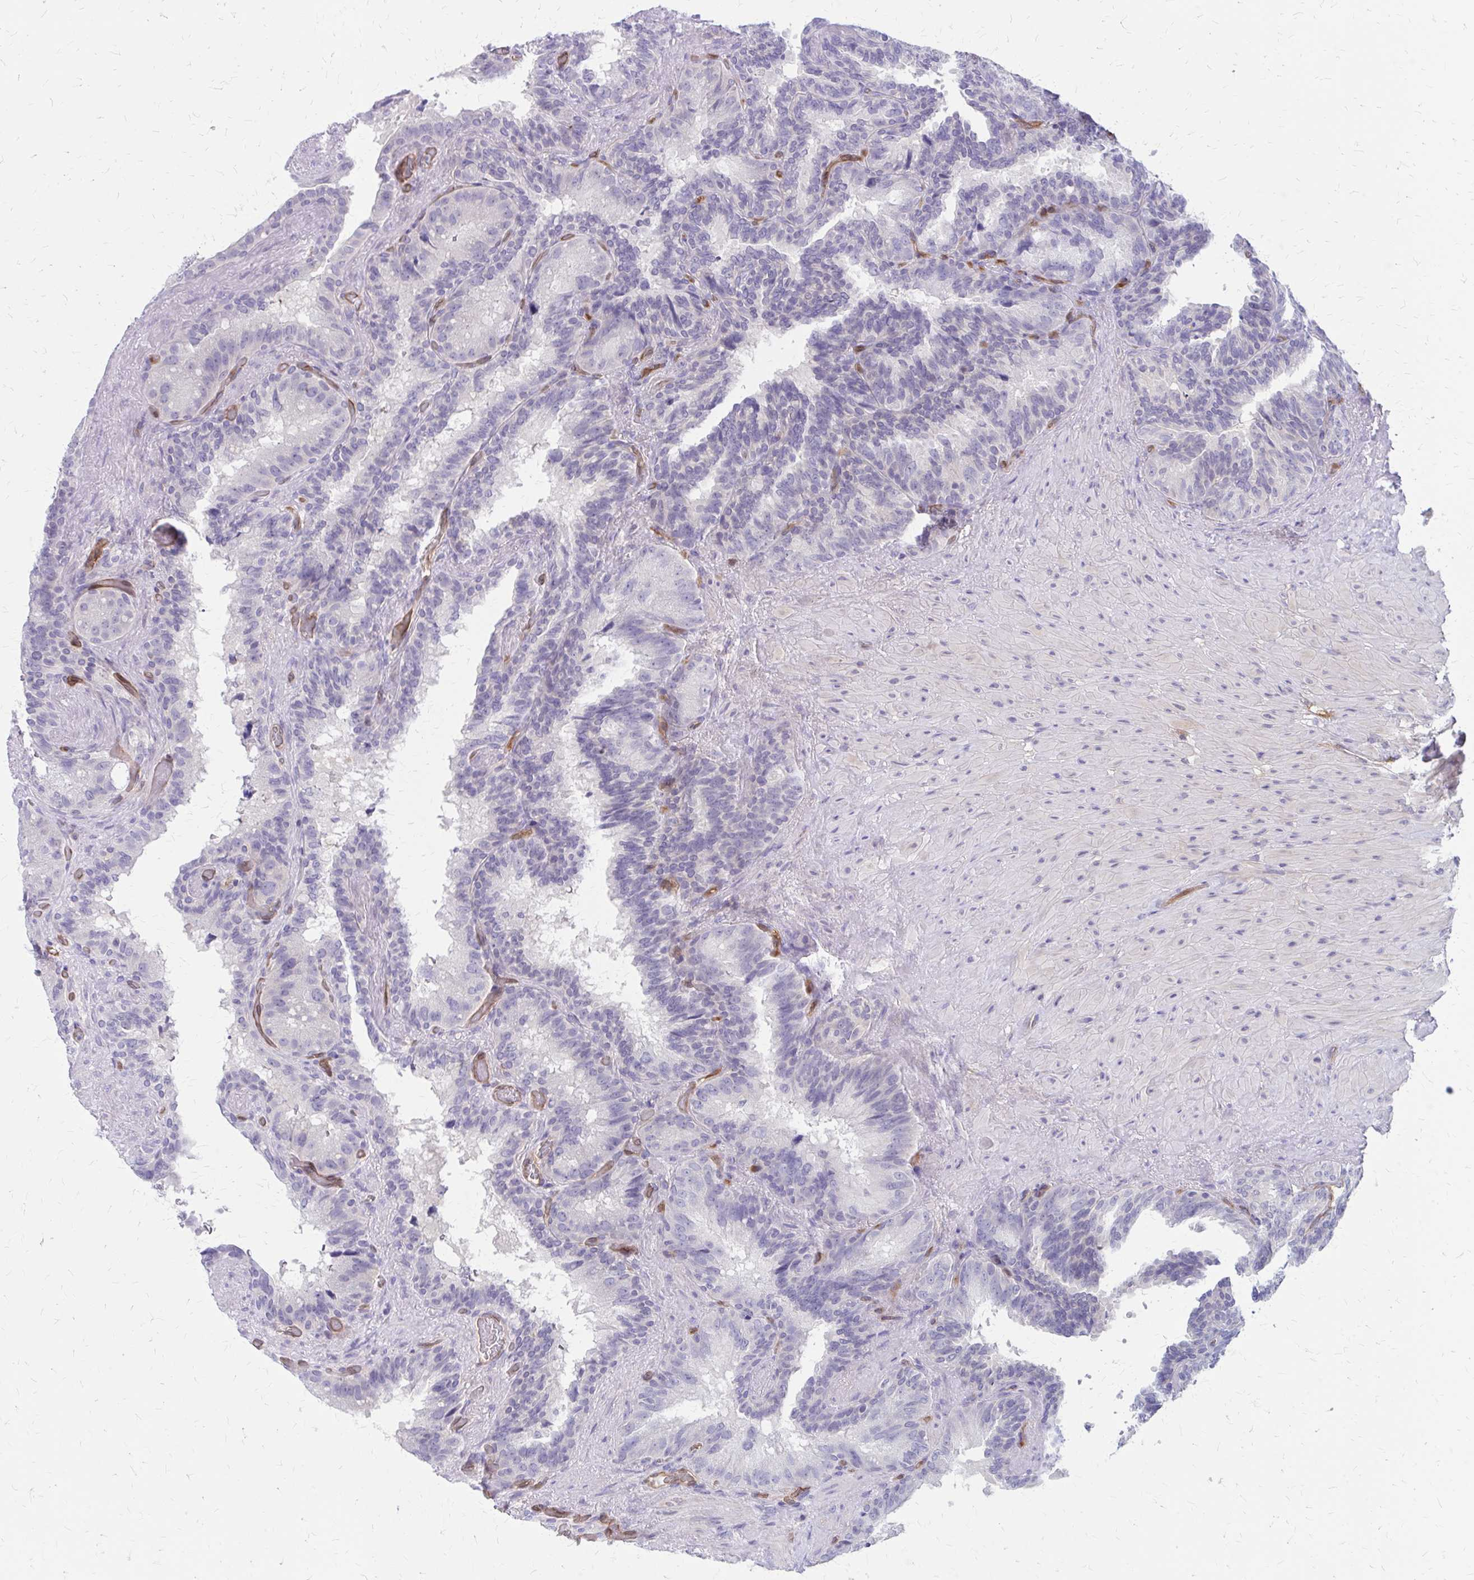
{"staining": {"intensity": "negative", "quantity": "none", "location": "none"}, "tissue": "seminal vesicle", "cell_type": "Glandular cells", "image_type": "normal", "snomed": [{"axis": "morphology", "description": "Normal tissue, NOS"}, {"axis": "topography", "description": "Seminal veicle"}], "caption": "This is an IHC image of benign seminal vesicle. There is no expression in glandular cells.", "gene": "CLIC2", "patient": {"sex": "male", "age": 60}}